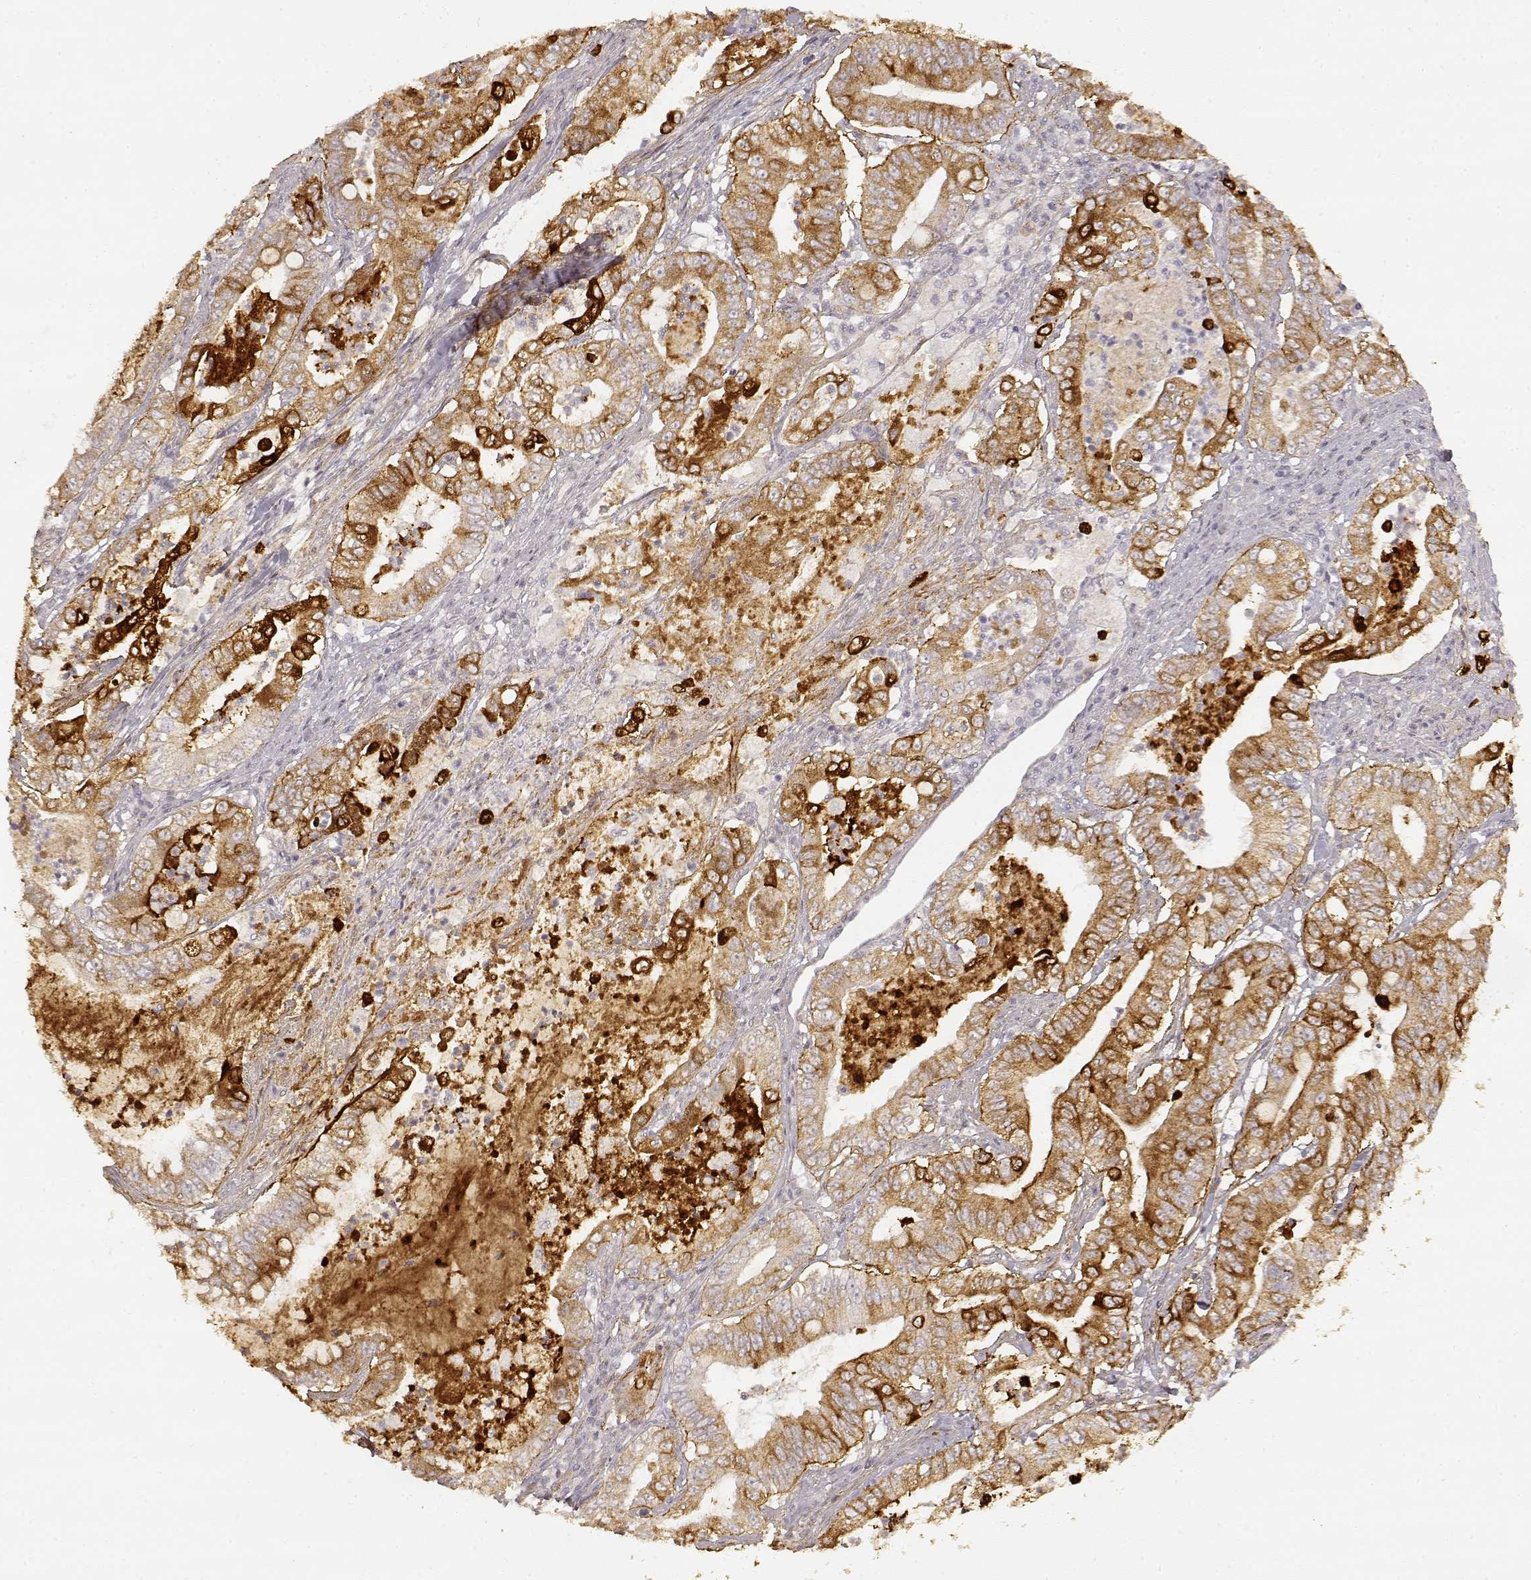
{"staining": {"intensity": "moderate", "quantity": ">75%", "location": "cytoplasmic/membranous"}, "tissue": "pancreatic cancer", "cell_type": "Tumor cells", "image_type": "cancer", "snomed": [{"axis": "morphology", "description": "Adenocarcinoma, NOS"}, {"axis": "topography", "description": "Pancreas"}], "caption": "This photomicrograph demonstrates immunohistochemistry (IHC) staining of pancreatic cancer, with medium moderate cytoplasmic/membranous positivity in approximately >75% of tumor cells.", "gene": "LAMC2", "patient": {"sex": "male", "age": 71}}